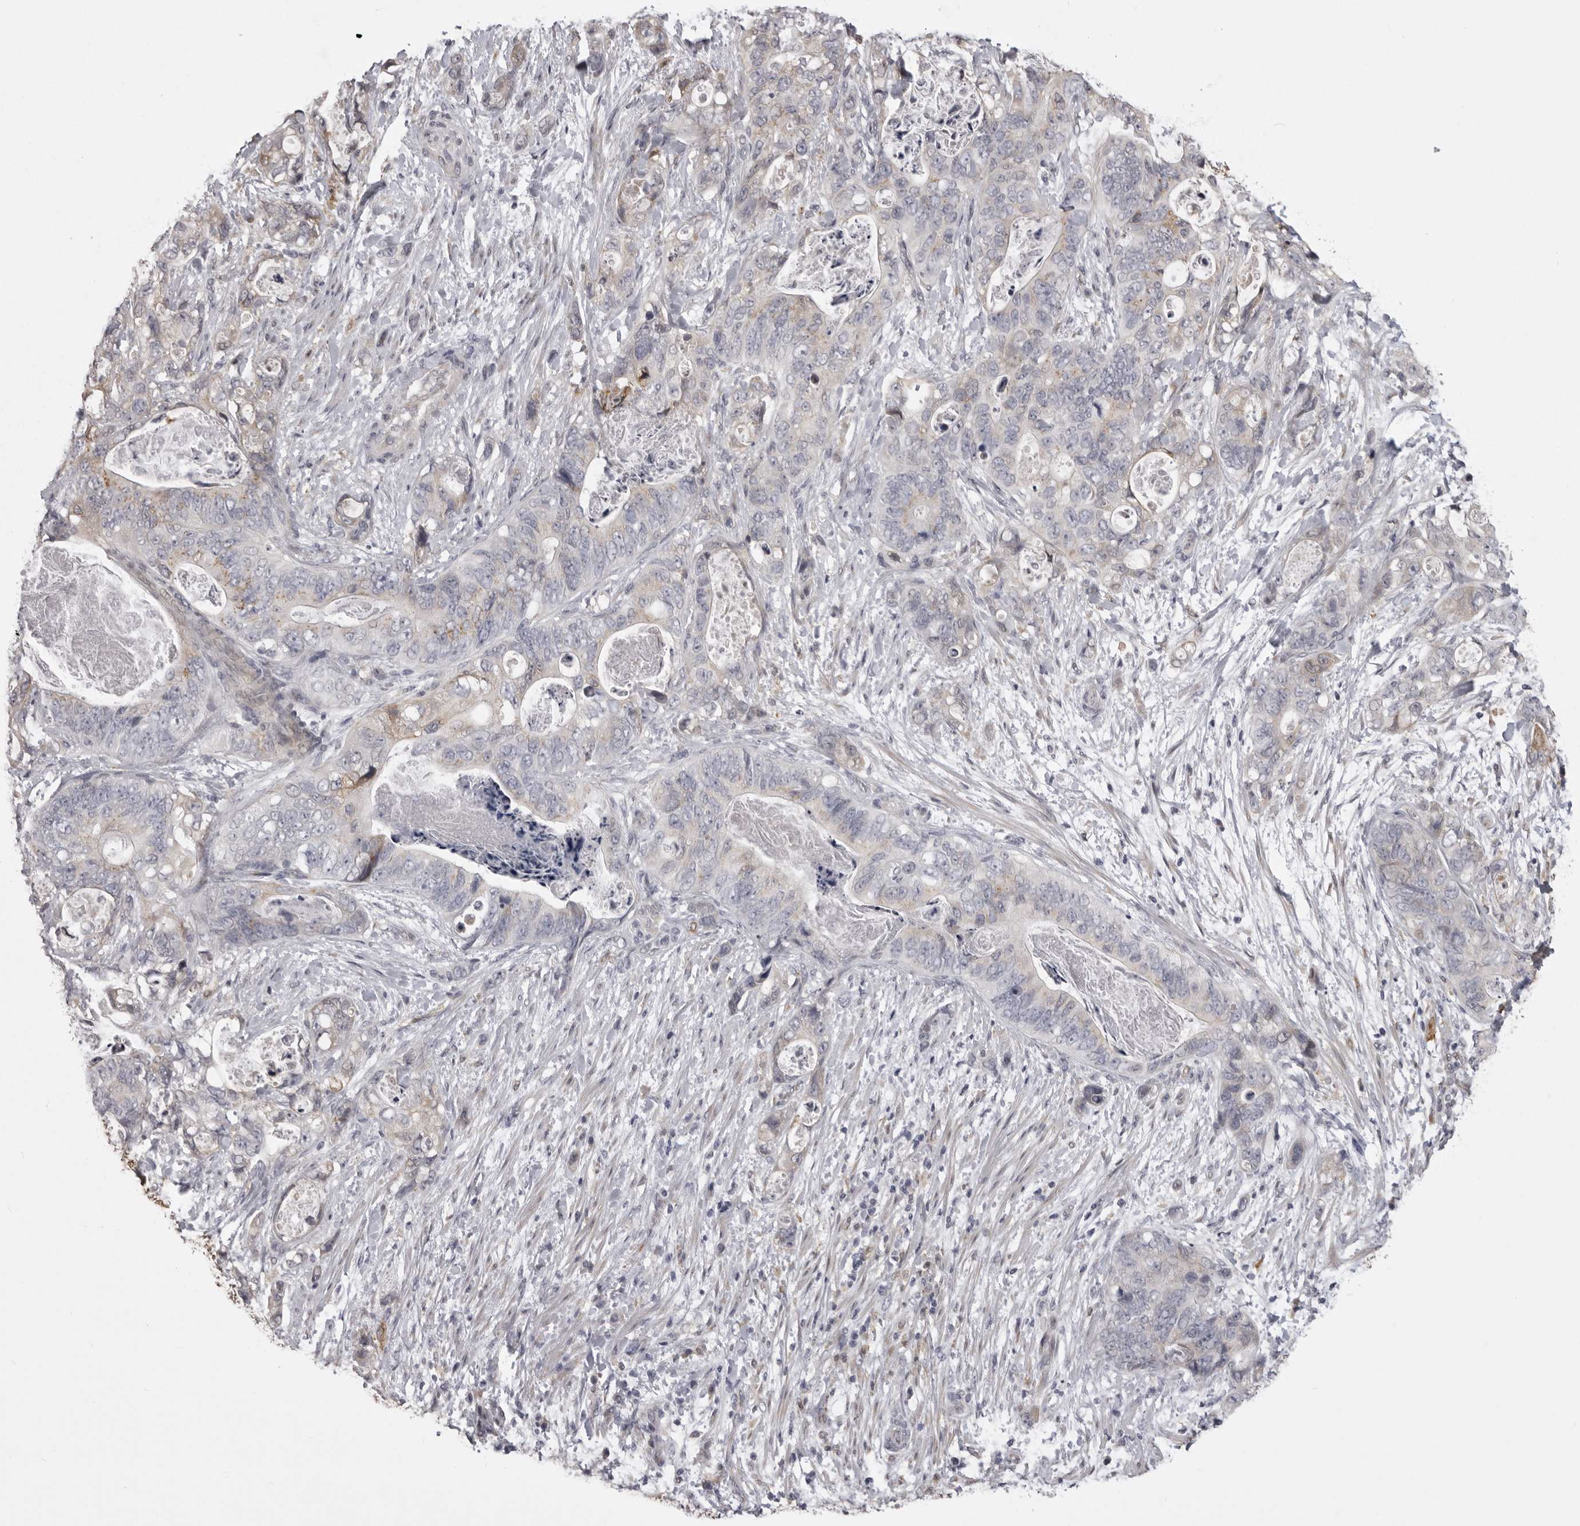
{"staining": {"intensity": "weak", "quantity": "25%-75%", "location": "cytoplasmic/membranous"}, "tissue": "stomach cancer", "cell_type": "Tumor cells", "image_type": "cancer", "snomed": [{"axis": "morphology", "description": "Normal tissue, NOS"}, {"axis": "morphology", "description": "Adenocarcinoma, NOS"}, {"axis": "topography", "description": "Stomach"}], "caption": "Human adenocarcinoma (stomach) stained with a protein marker shows weak staining in tumor cells.", "gene": "NCEH1", "patient": {"sex": "female", "age": 89}}